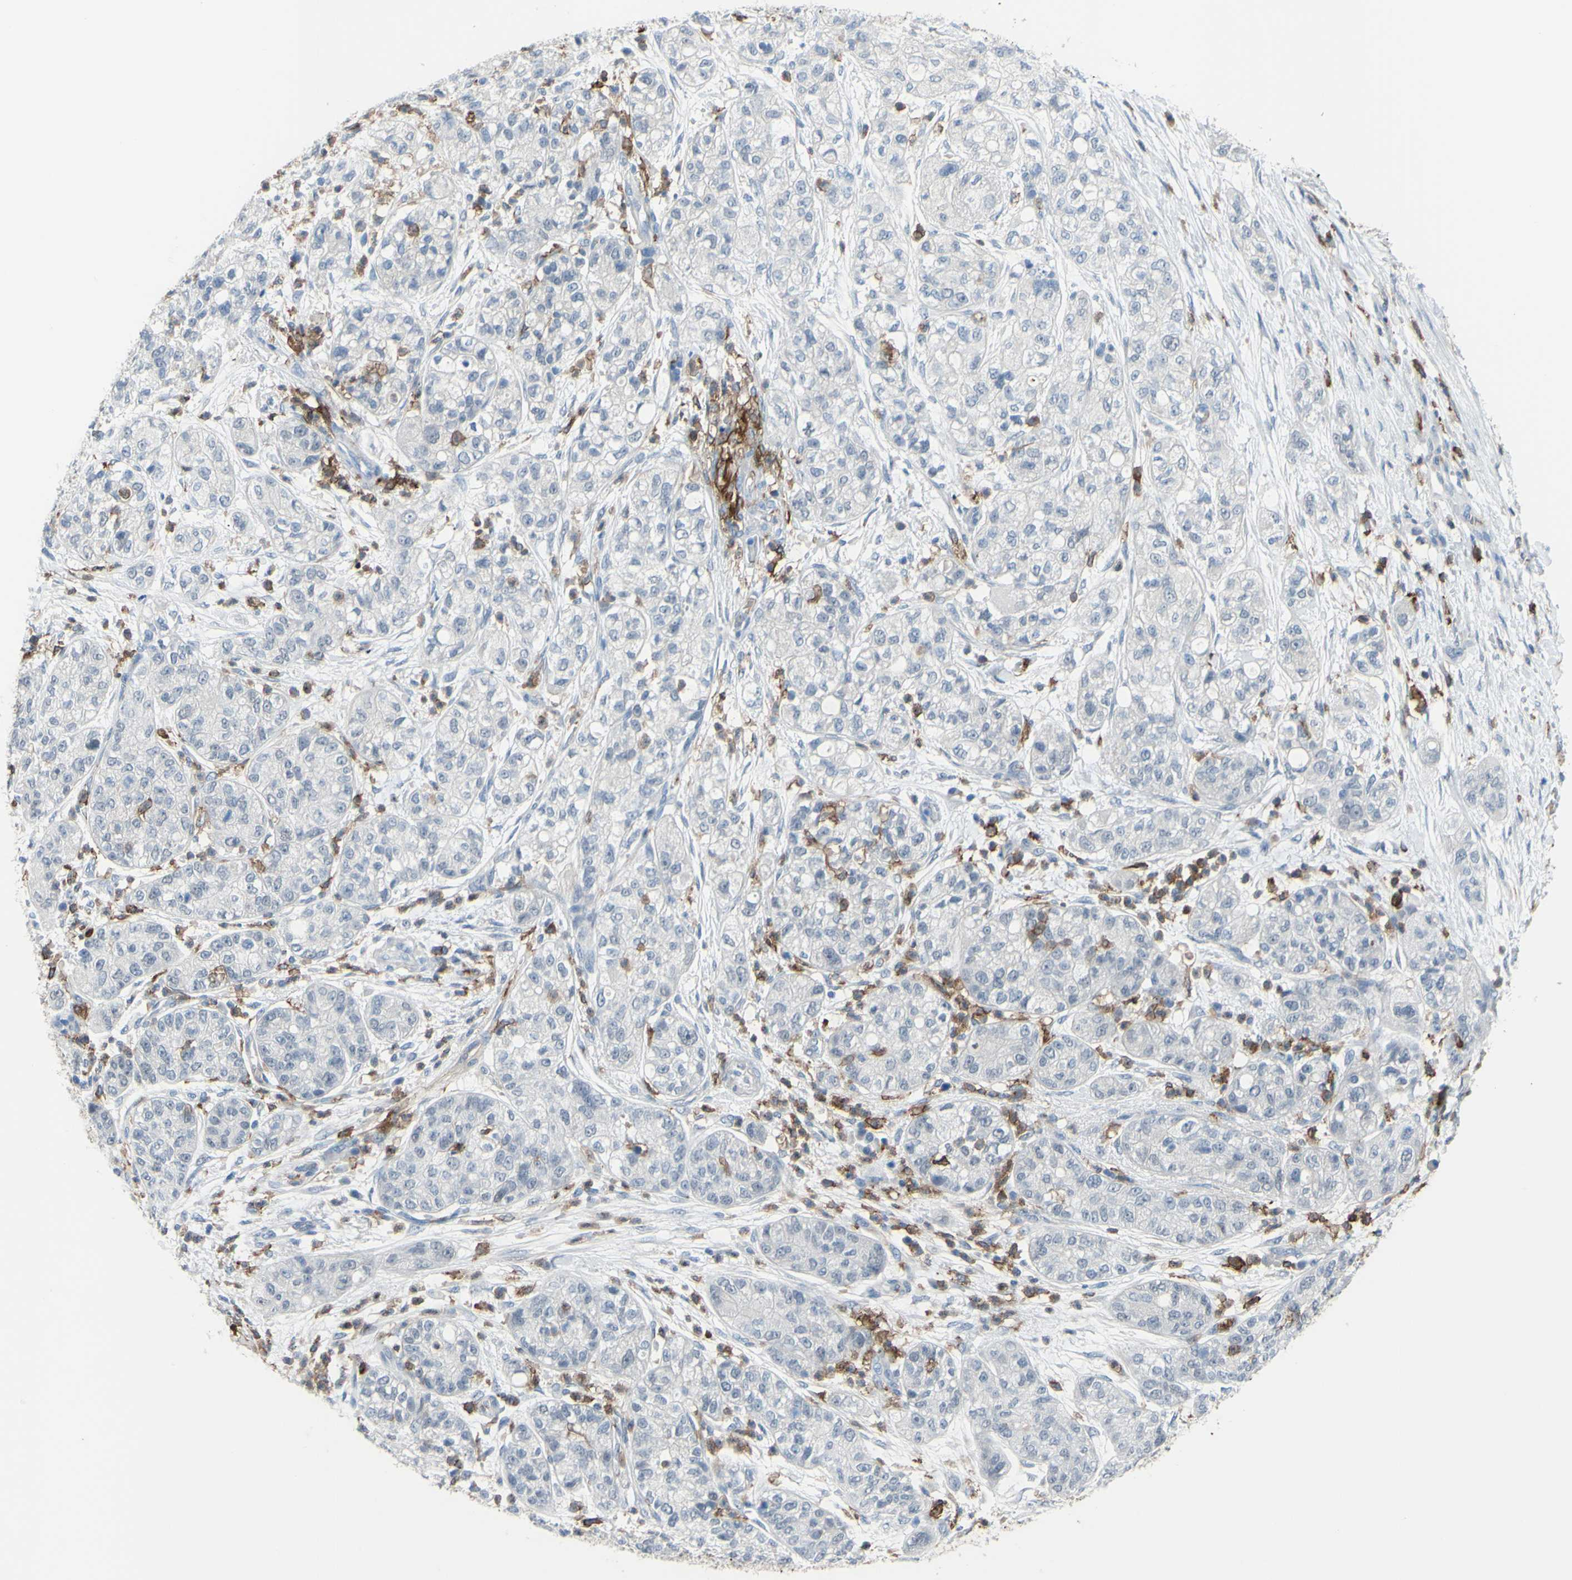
{"staining": {"intensity": "negative", "quantity": "none", "location": "none"}, "tissue": "pancreatic cancer", "cell_type": "Tumor cells", "image_type": "cancer", "snomed": [{"axis": "morphology", "description": "Adenocarcinoma, NOS"}, {"axis": "topography", "description": "Pancreas"}], "caption": "Tumor cells show no significant protein staining in pancreatic cancer.", "gene": "FCGR2A", "patient": {"sex": "female", "age": 78}}